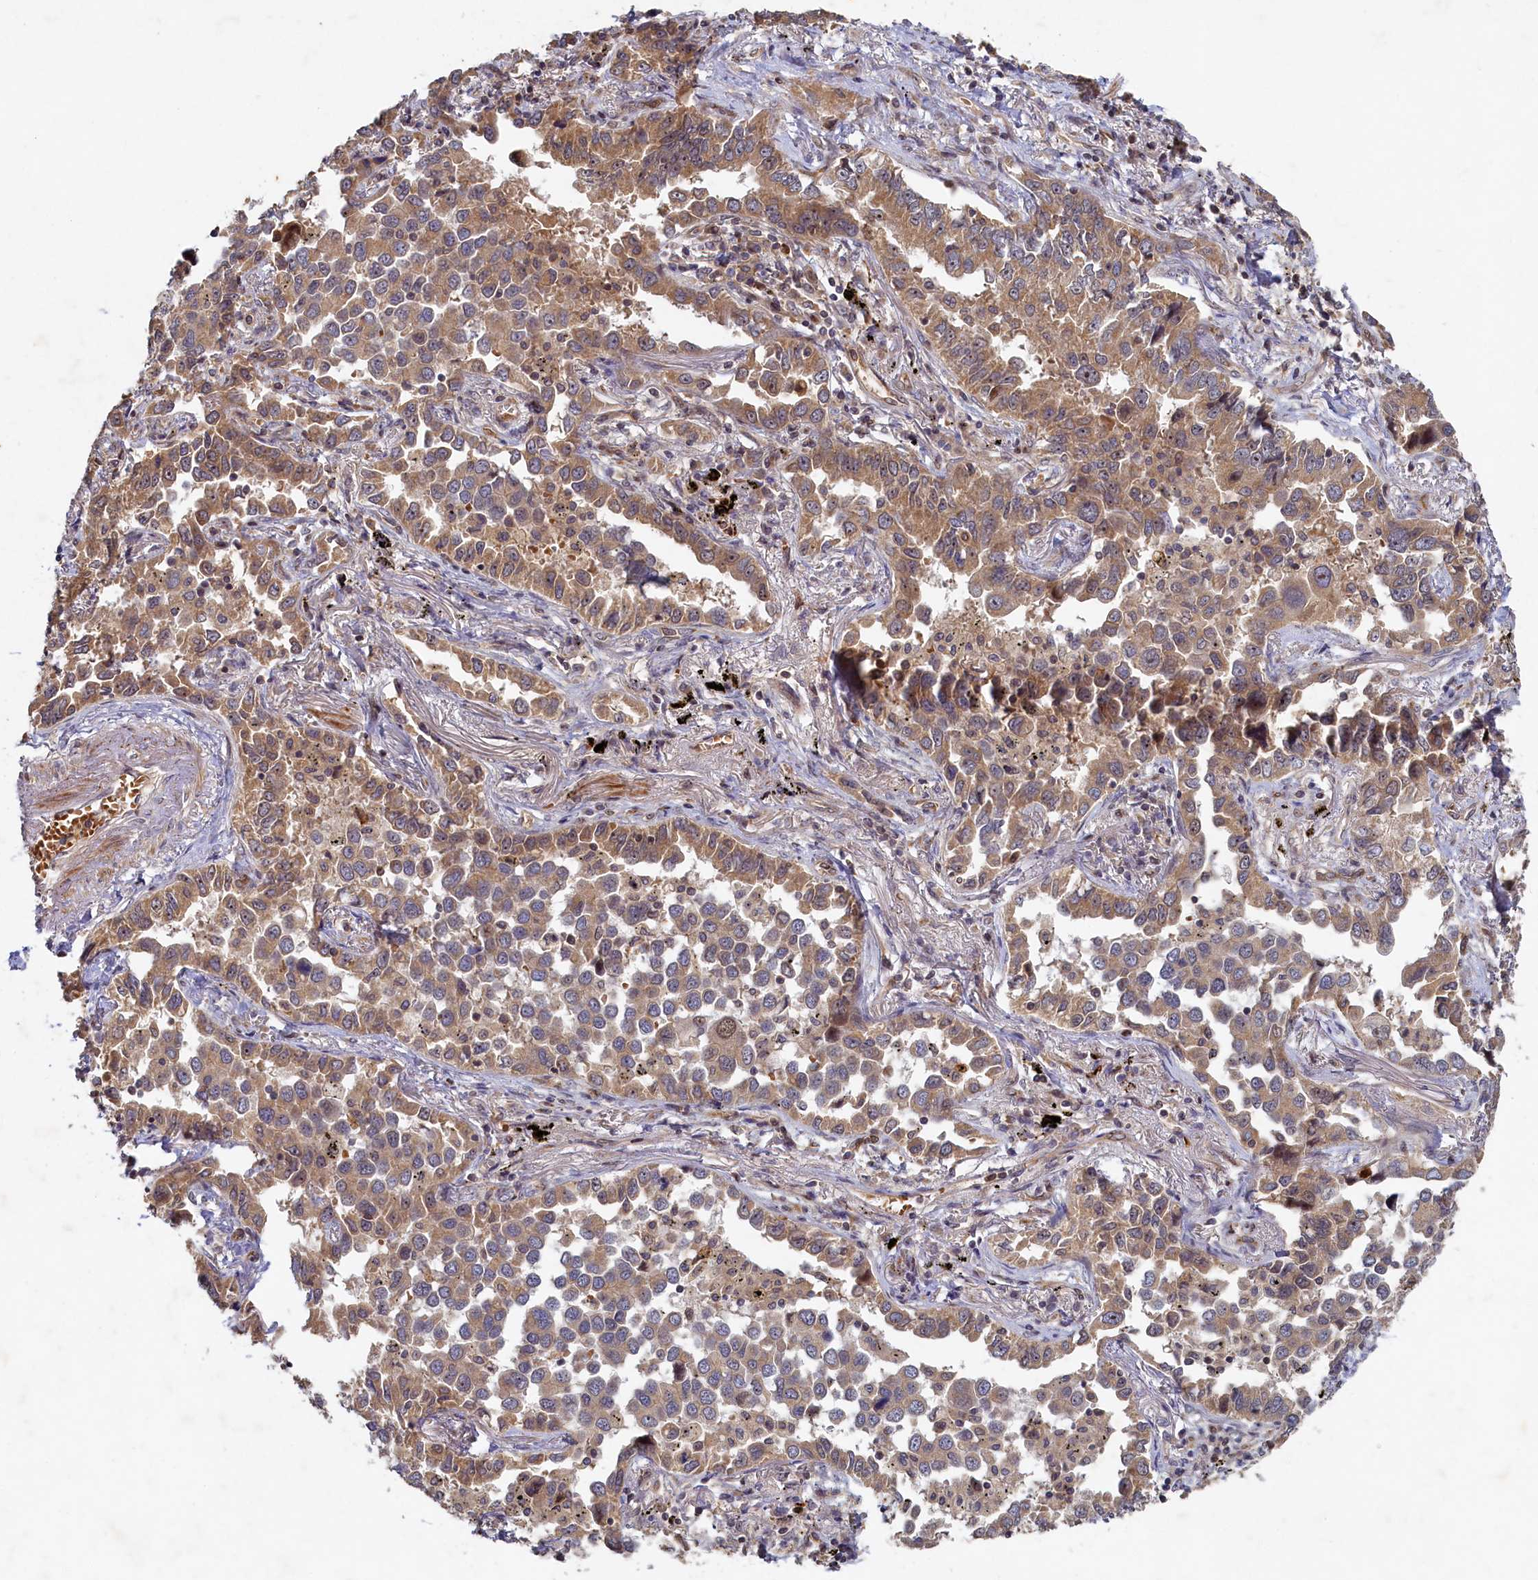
{"staining": {"intensity": "moderate", "quantity": ">75%", "location": "cytoplasmic/membranous"}, "tissue": "lung cancer", "cell_type": "Tumor cells", "image_type": "cancer", "snomed": [{"axis": "morphology", "description": "Adenocarcinoma, NOS"}, {"axis": "topography", "description": "Lung"}], "caption": "Immunohistochemical staining of lung adenocarcinoma displays medium levels of moderate cytoplasmic/membranous positivity in about >75% of tumor cells.", "gene": "CEP20", "patient": {"sex": "male", "age": 67}}